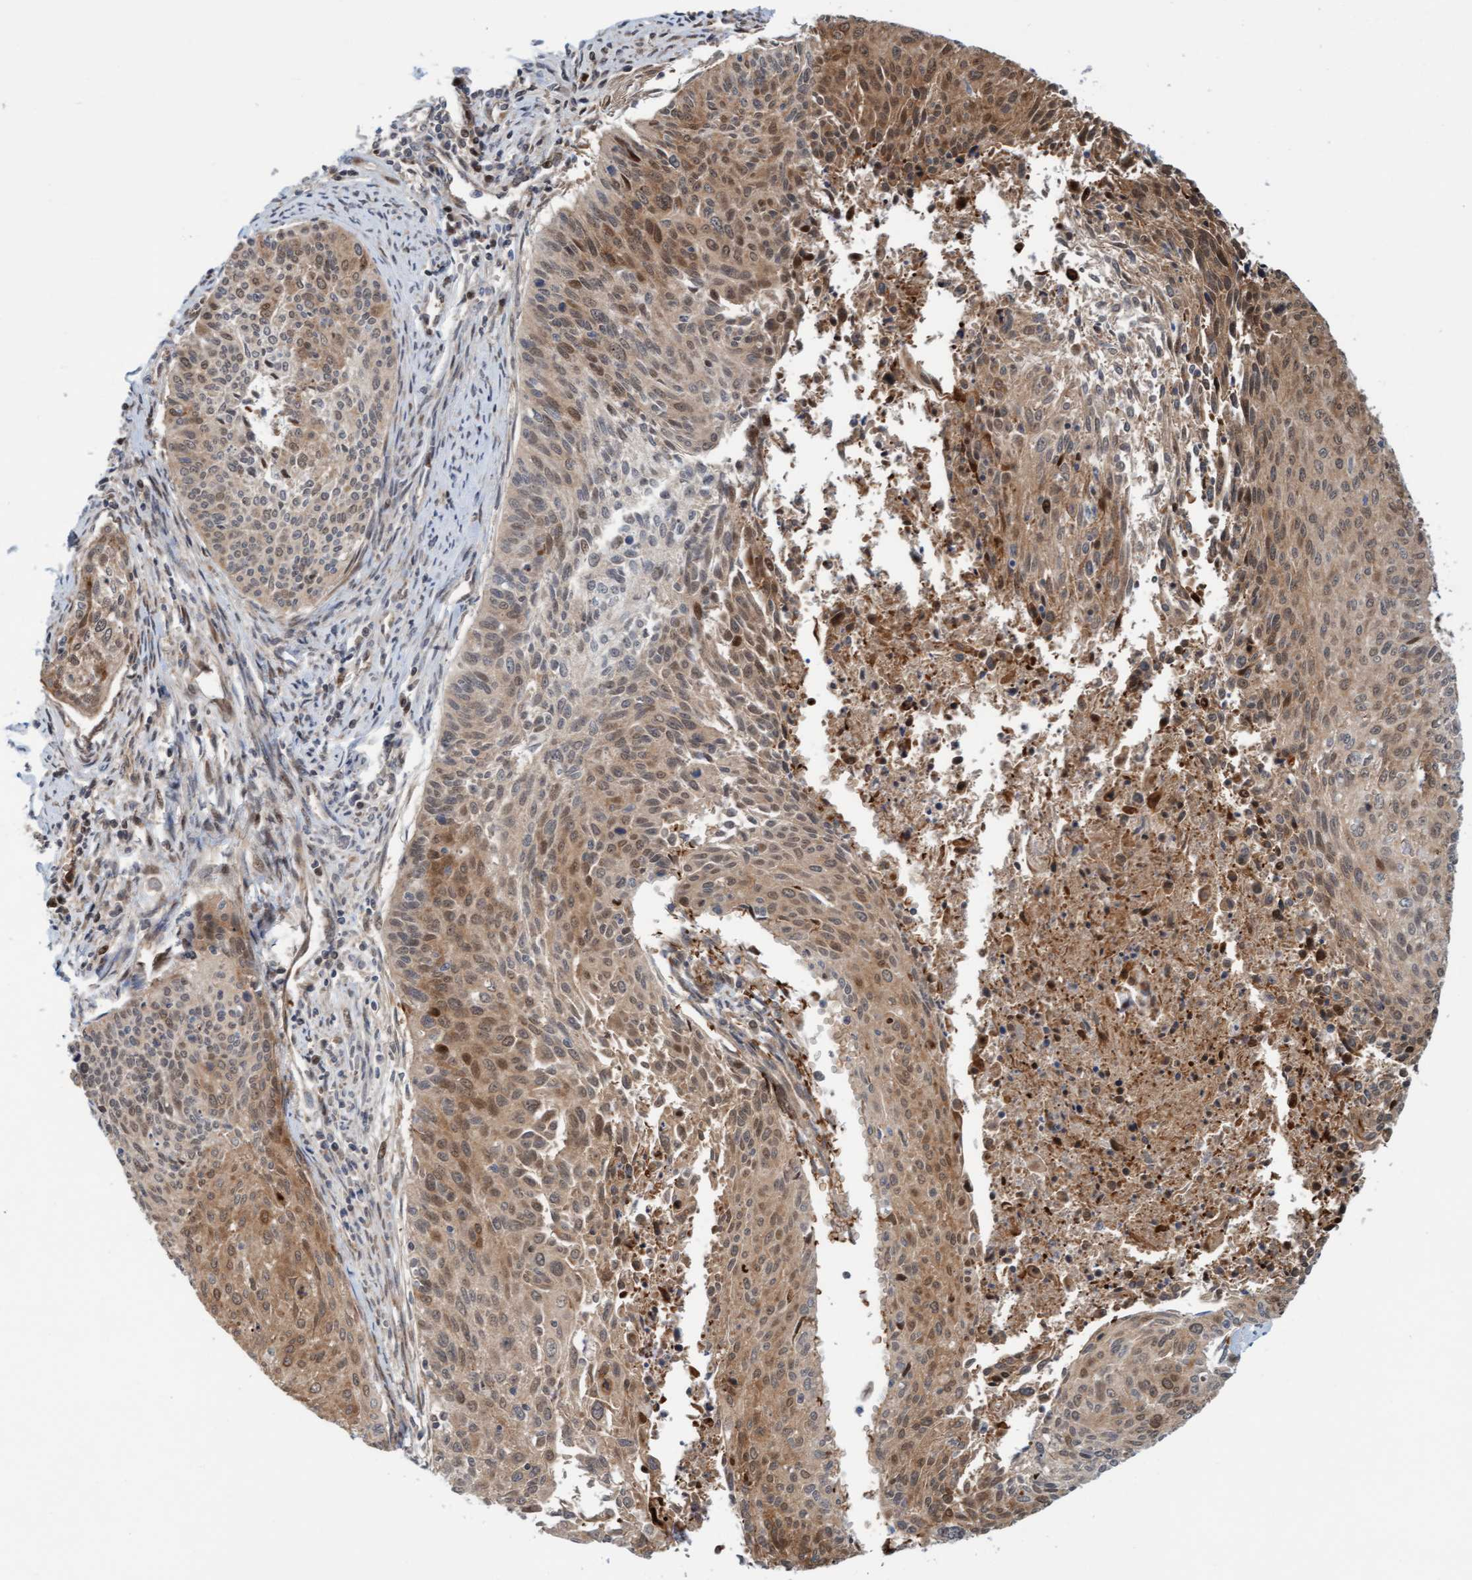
{"staining": {"intensity": "moderate", "quantity": ">75%", "location": "cytoplasmic/membranous,nuclear"}, "tissue": "cervical cancer", "cell_type": "Tumor cells", "image_type": "cancer", "snomed": [{"axis": "morphology", "description": "Squamous cell carcinoma, NOS"}, {"axis": "topography", "description": "Cervix"}], "caption": "About >75% of tumor cells in human squamous cell carcinoma (cervical) show moderate cytoplasmic/membranous and nuclear protein staining as visualized by brown immunohistochemical staining.", "gene": "EIF4EBP1", "patient": {"sex": "female", "age": 55}}